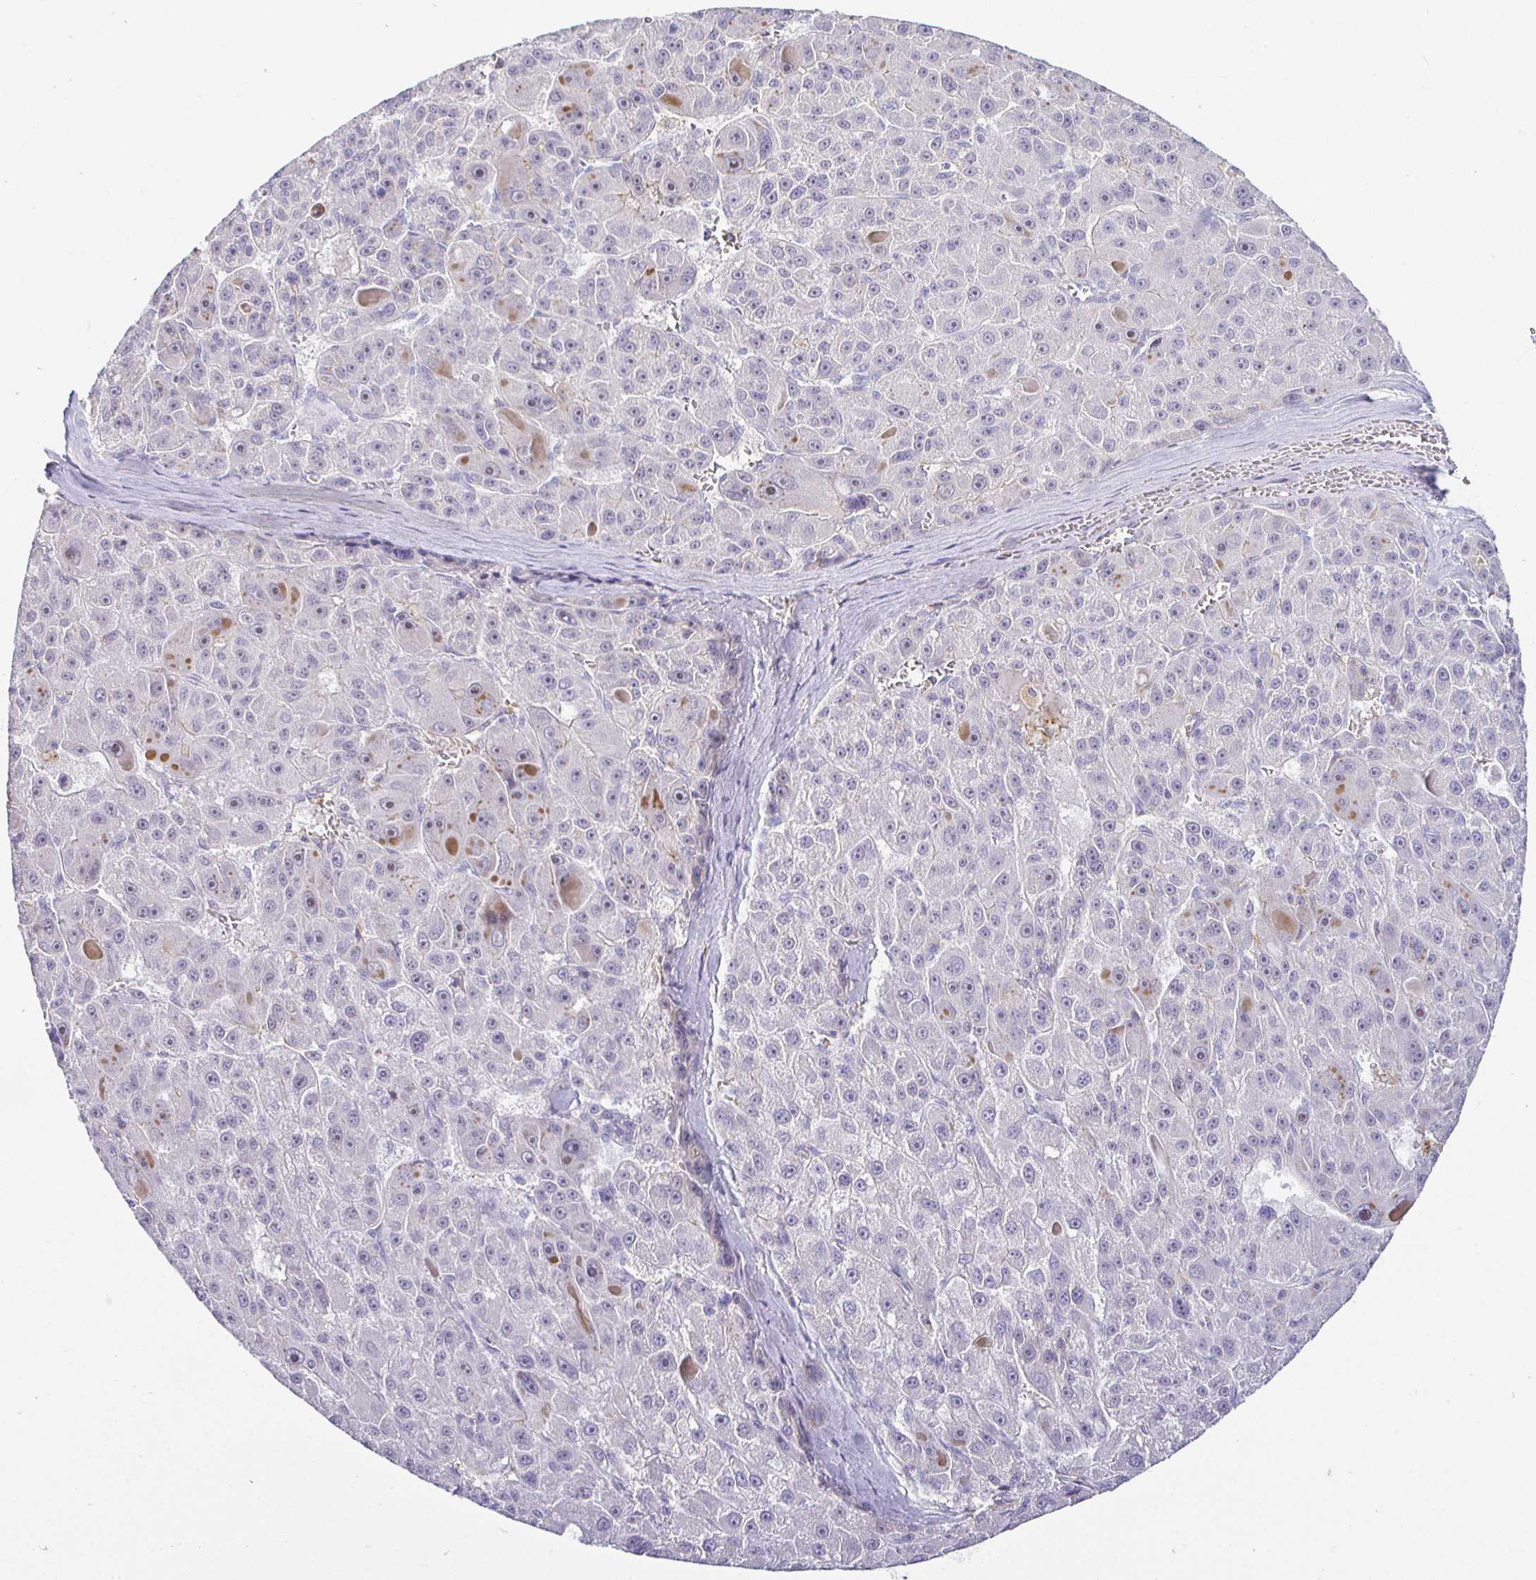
{"staining": {"intensity": "negative", "quantity": "none", "location": "none"}, "tissue": "liver cancer", "cell_type": "Tumor cells", "image_type": "cancer", "snomed": [{"axis": "morphology", "description": "Carcinoma, Hepatocellular, NOS"}, {"axis": "topography", "description": "Liver"}], "caption": "DAB immunohistochemical staining of human liver hepatocellular carcinoma reveals no significant staining in tumor cells.", "gene": "SIRPA", "patient": {"sex": "male", "age": 76}}